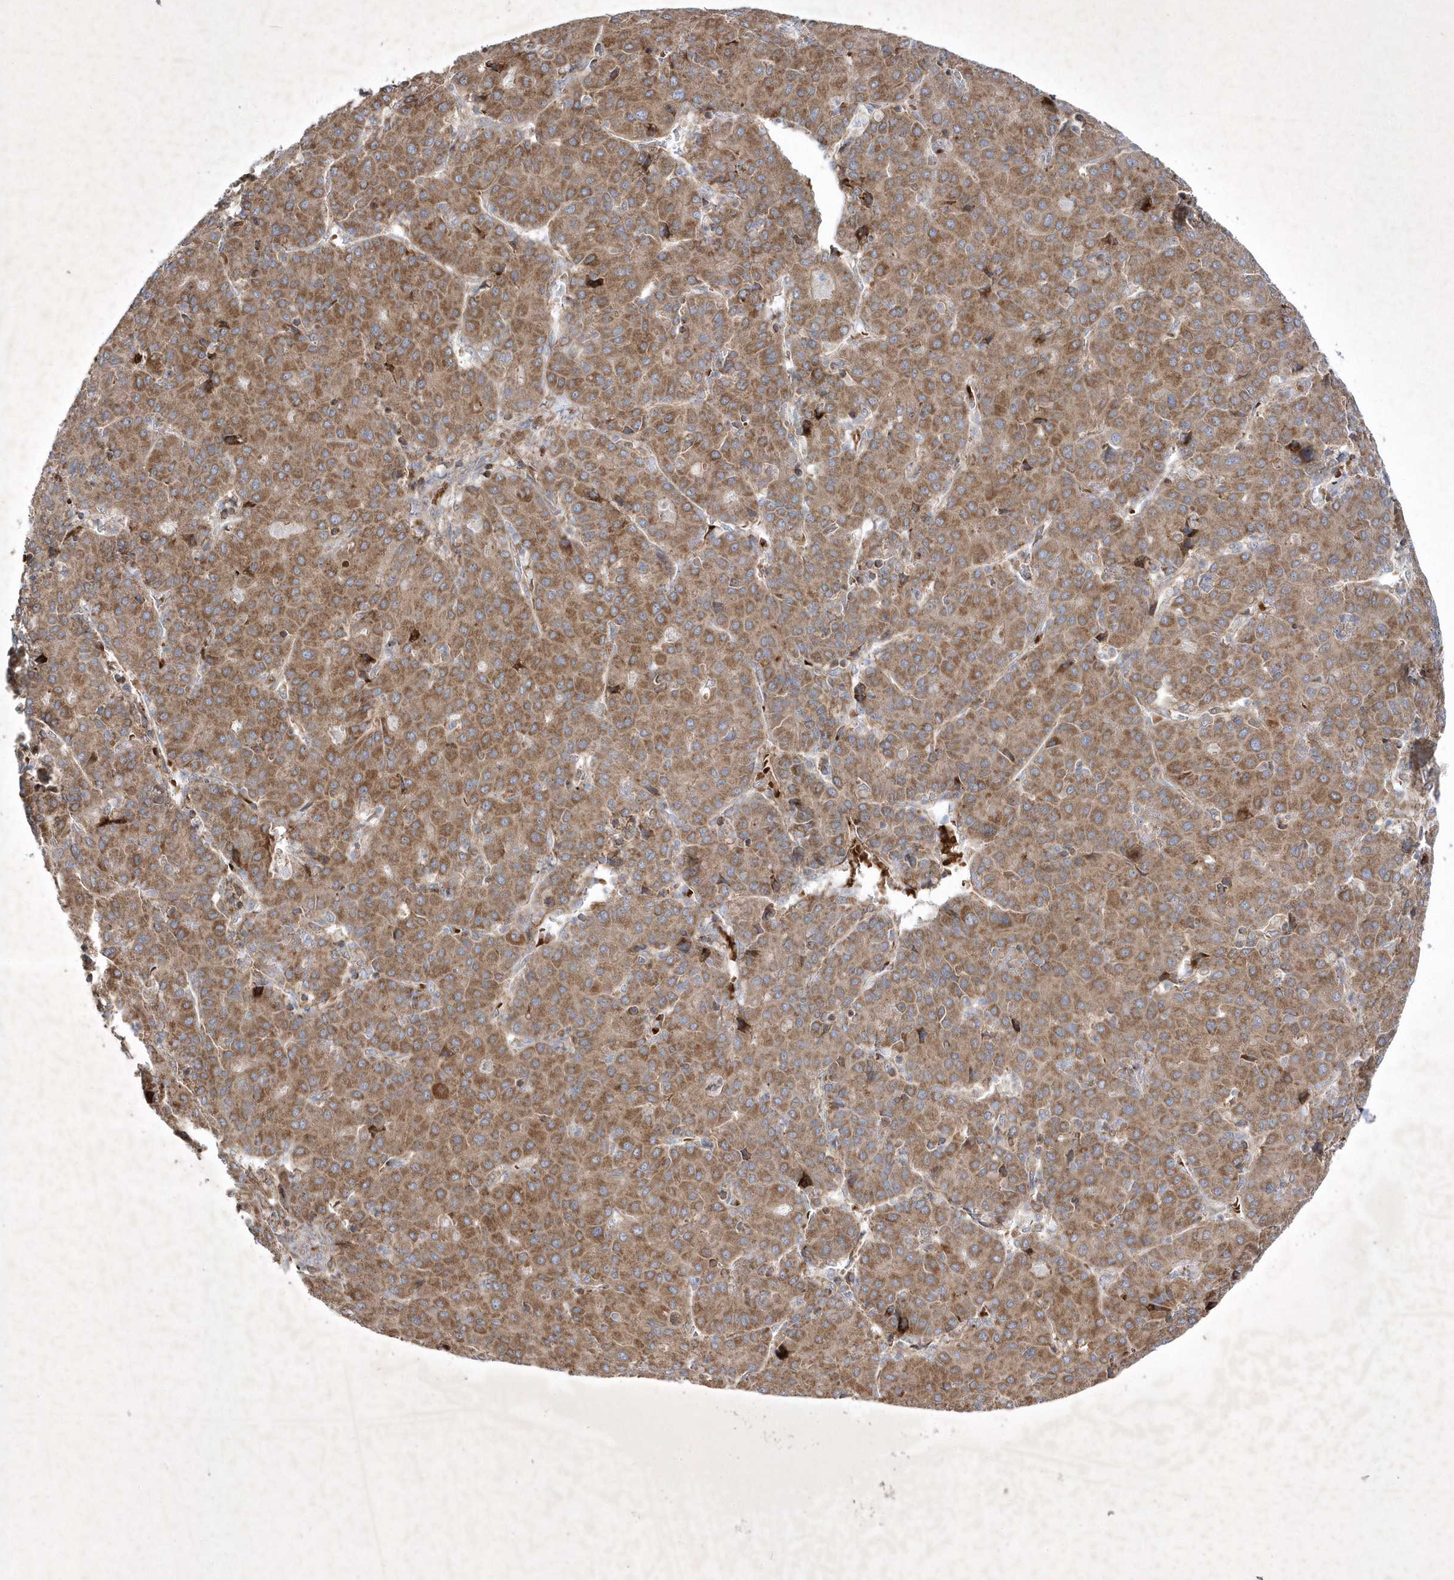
{"staining": {"intensity": "moderate", "quantity": ">75%", "location": "cytoplasmic/membranous"}, "tissue": "liver cancer", "cell_type": "Tumor cells", "image_type": "cancer", "snomed": [{"axis": "morphology", "description": "Carcinoma, Hepatocellular, NOS"}, {"axis": "topography", "description": "Liver"}], "caption": "Immunohistochemical staining of liver hepatocellular carcinoma exhibits moderate cytoplasmic/membranous protein expression in approximately >75% of tumor cells.", "gene": "OPA1", "patient": {"sex": "male", "age": 65}}